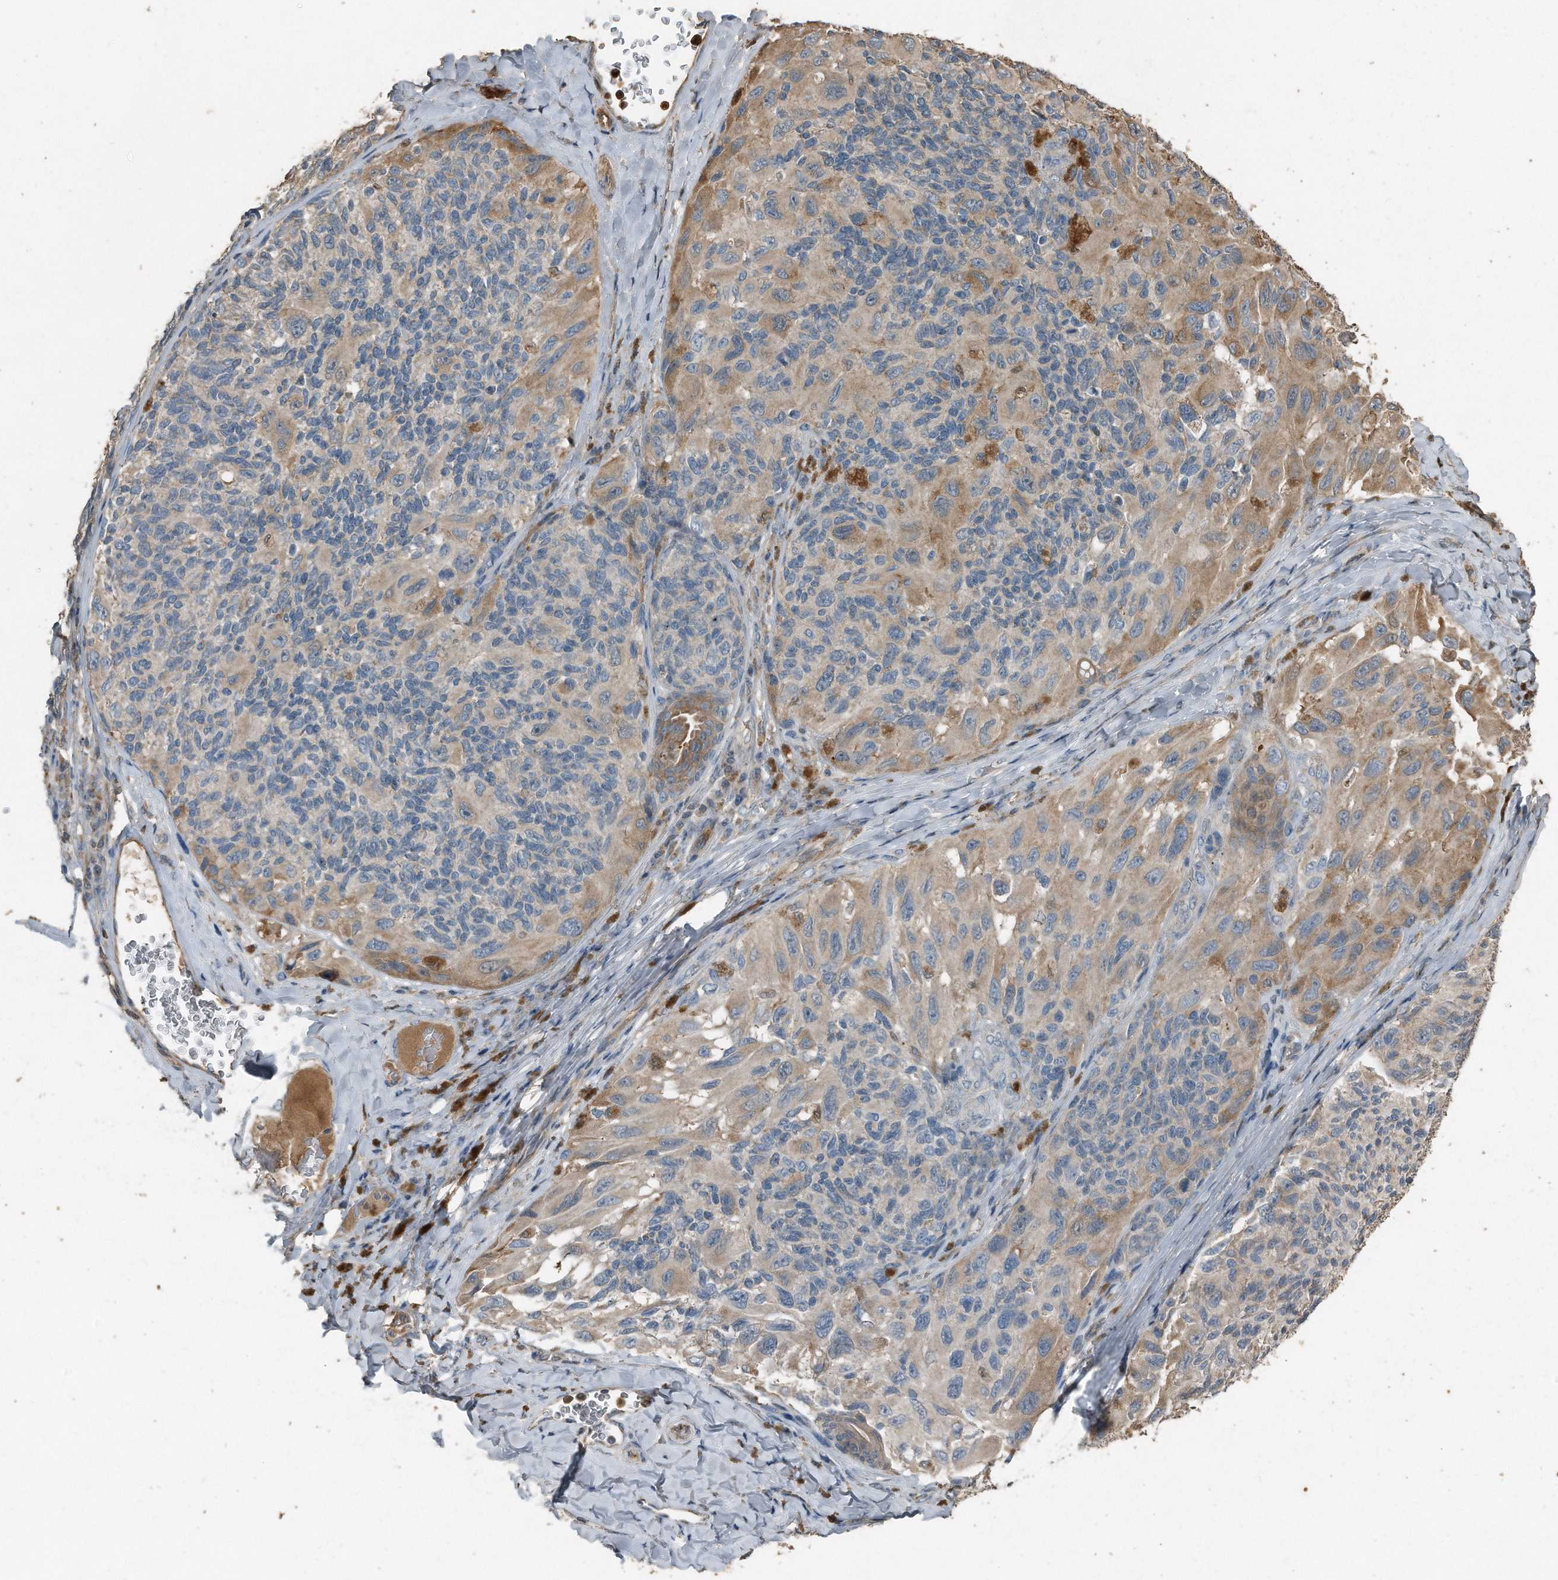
{"staining": {"intensity": "weak", "quantity": "<25%", "location": "cytoplasmic/membranous"}, "tissue": "melanoma", "cell_type": "Tumor cells", "image_type": "cancer", "snomed": [{"axis": "morphology", "description": "Malignant melanoma, NOS"}, {"axis": "topography", "description": "Skin"}], "caption": "DAB (3,3'-diaminobenzidine) immunohistochemical staining of melanoma reveals no significant staining in tumor cells.", "gene": "C9", "patient": {"sex": "female", "age": 73}}